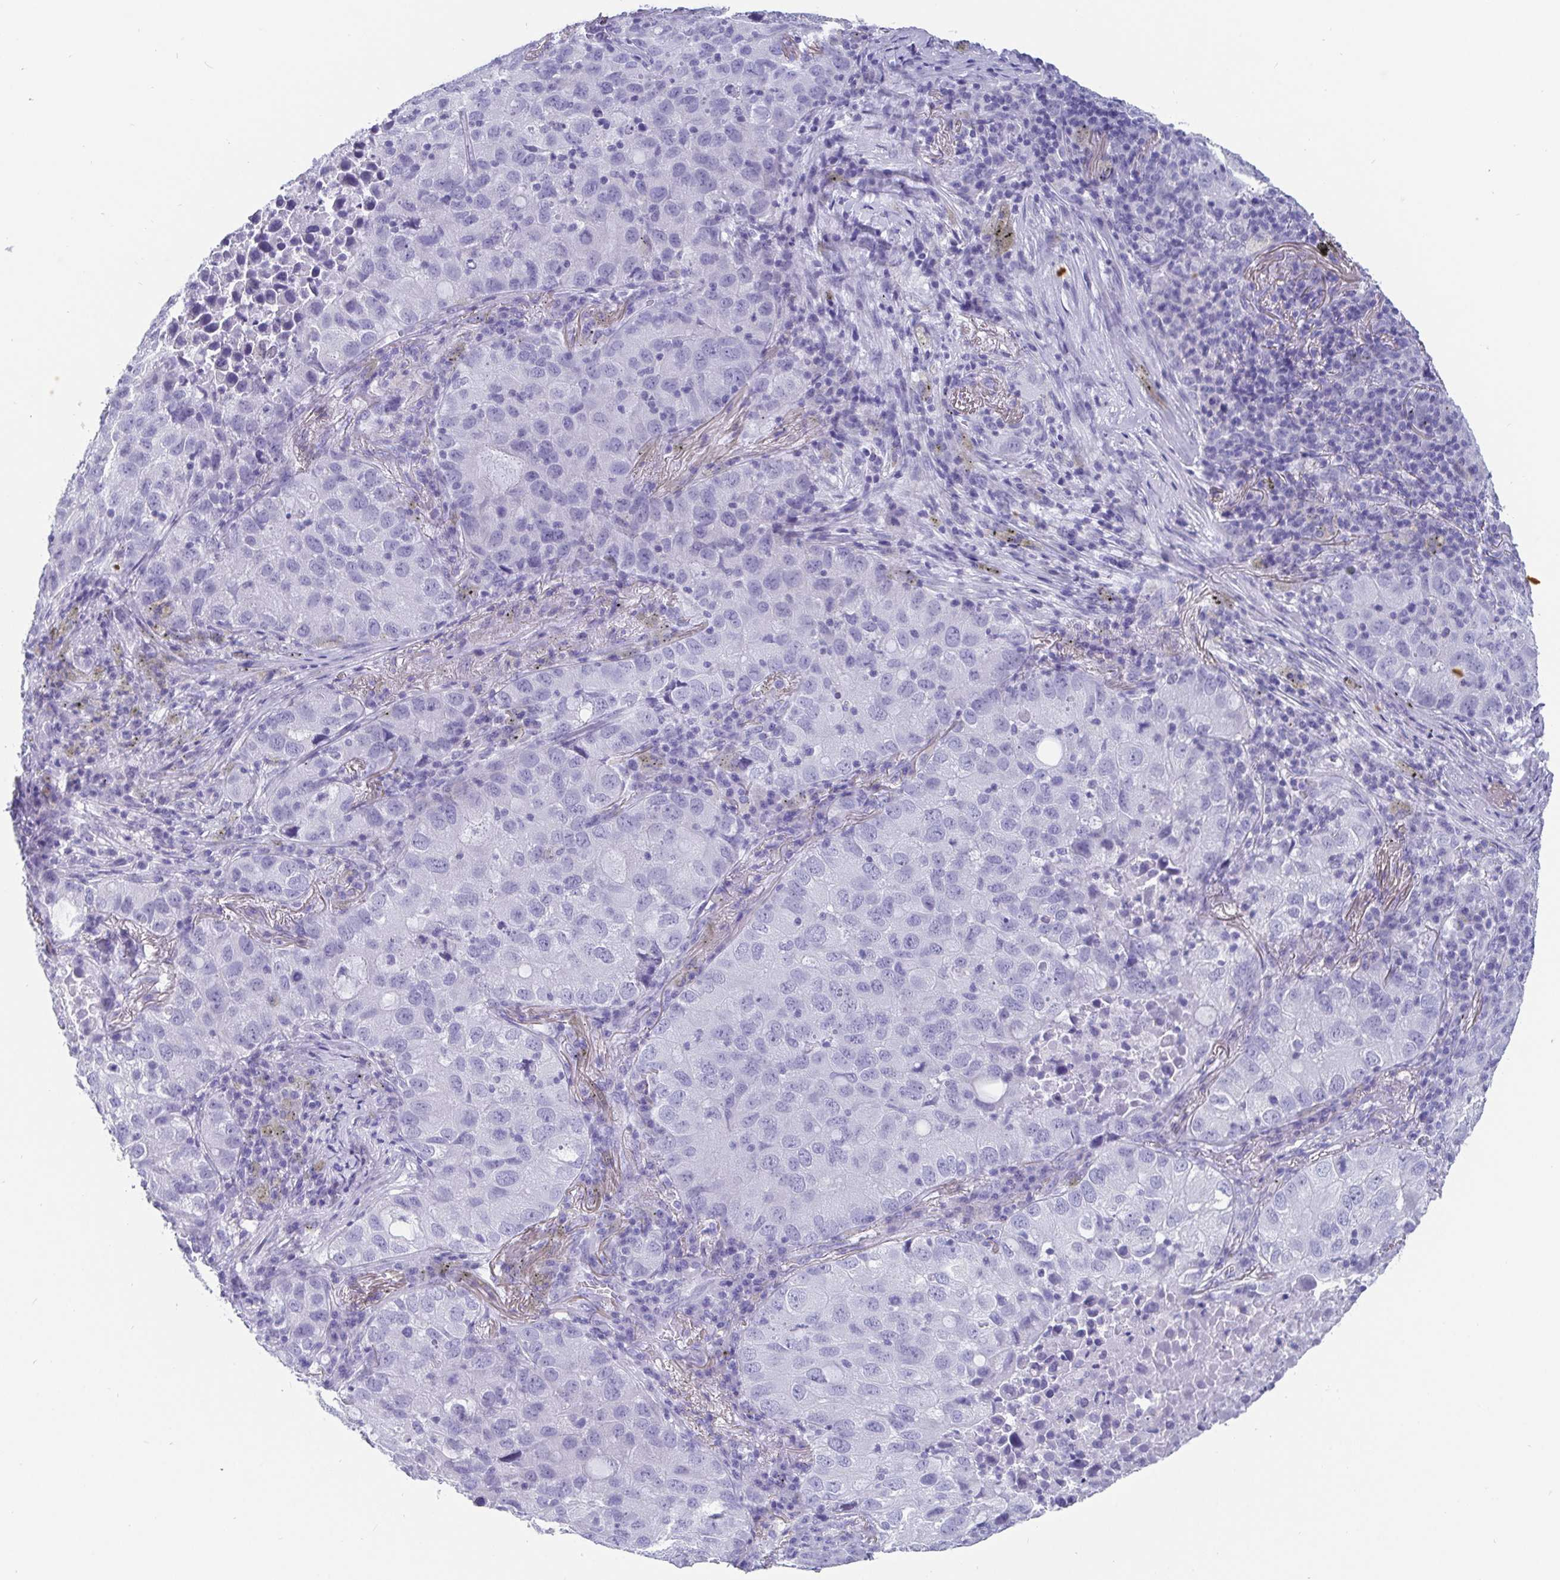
{"staining": {"intensity": "negative", "quantity": "none", "location": "none"}, "tissue": "lung cancer", "cell_type": "Tumor cells", "image_type": "cancer", "snomed": [{"axis": "morphology", "description": "Normal morphology"}, {"axis": "morphology", "description": "Adenocarcinoma, NOS"}, {"axis": "topography", "description": "Lymph node"}, {"axis": "topography", "description": "Lung"}], "caption": "Immunohistochemical staining of lung adenocarcinoma reveals no significant expression in tumor cells.", "gene": "SCGN", "patient": {"sex": "female", "age": 51}}